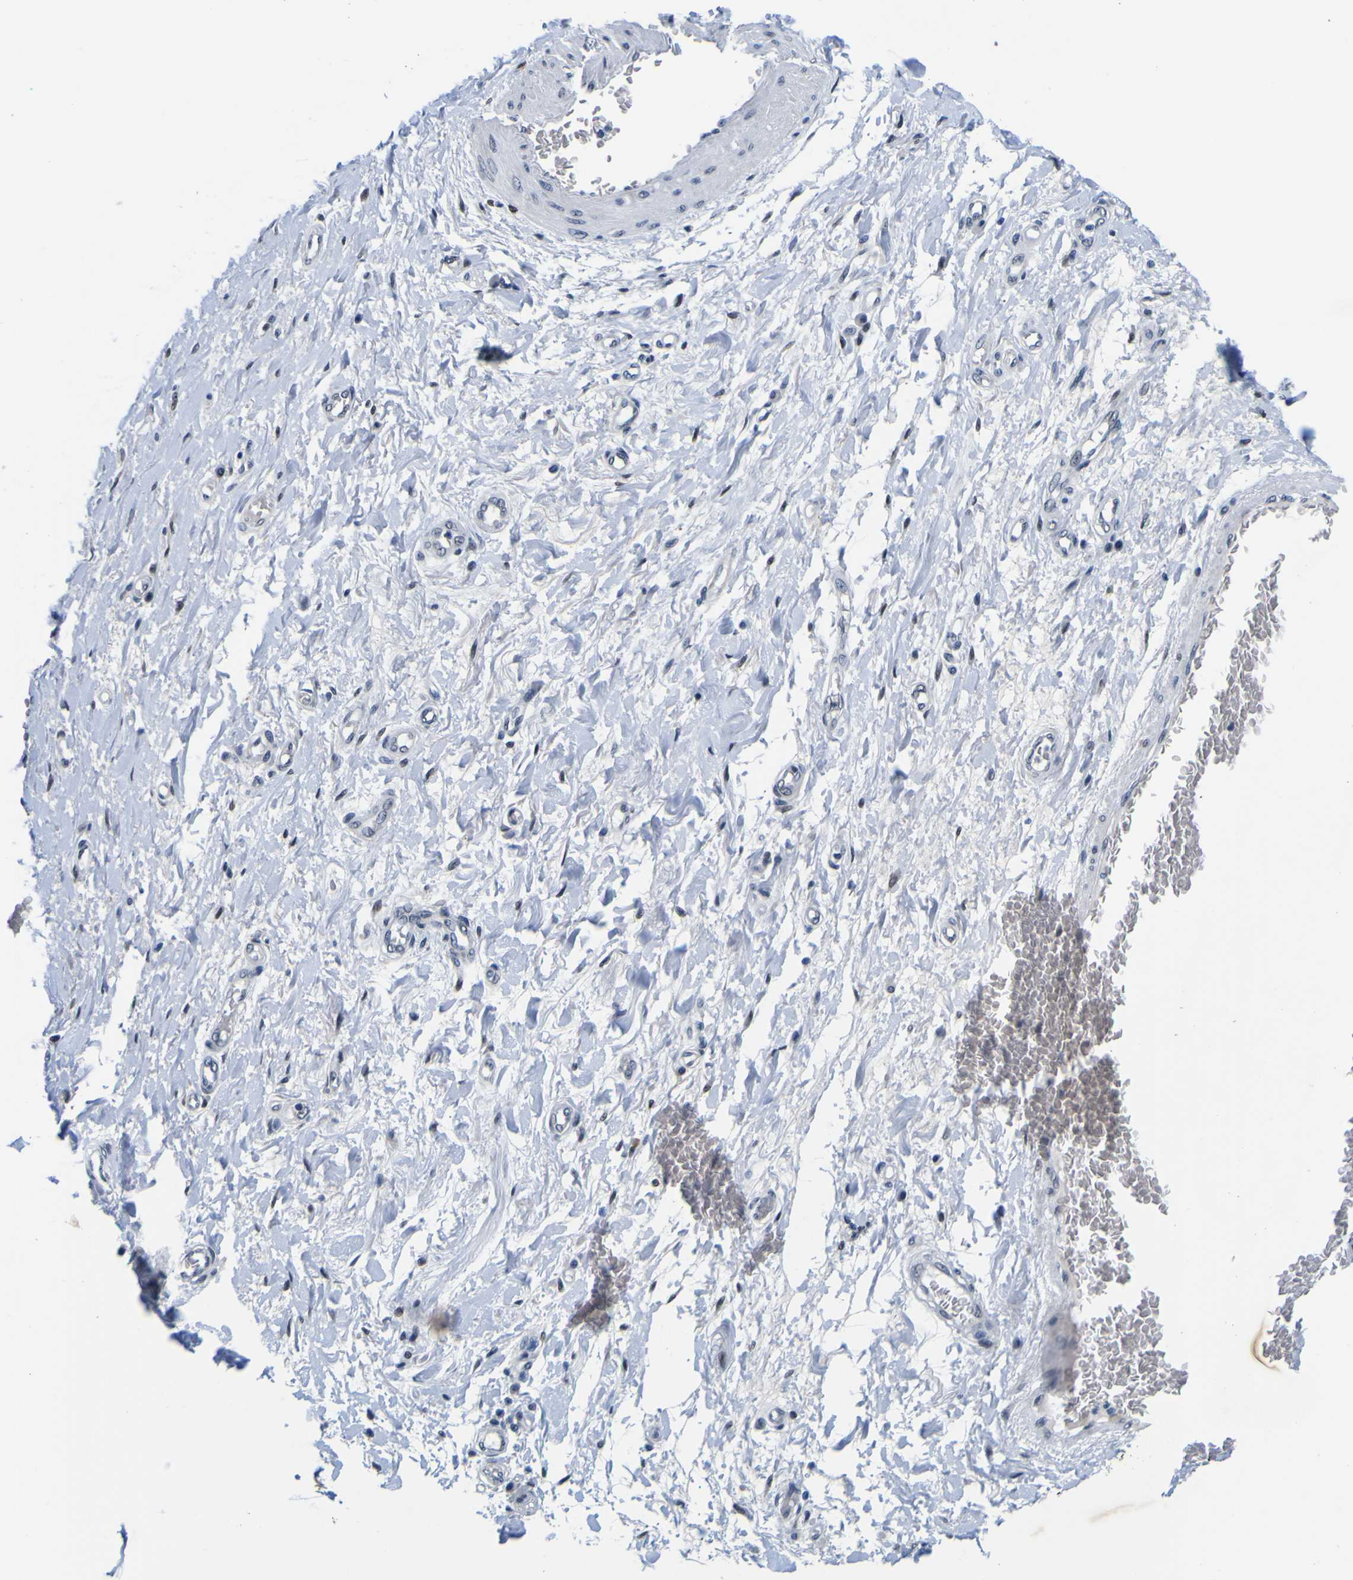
{"staining": {"intensity": "negative", "quantity": "none", "location": "none"}, "tissue": "adipose tissue", "cell_type": "Adipocytes", "image_type": "normal", "snomed": [{"axis": "morphology", "description": "Normal tissue, NOS"}, {"axis": "morphology", "description": "Adenocarcinoma, NOS"}, {"axis": "topography", "description": "Esophagus"}], "caption": "High power microscopy micrograph of an immunohistochemistry (IHC) photomicrograph of normal adipose tissue, revealing no significant staining in adipocytes. (Brightfield microscopy of DAB IHC at high magnification).", "gene": "CUL4B", "patient": {"sex": "male", "age": 62}}